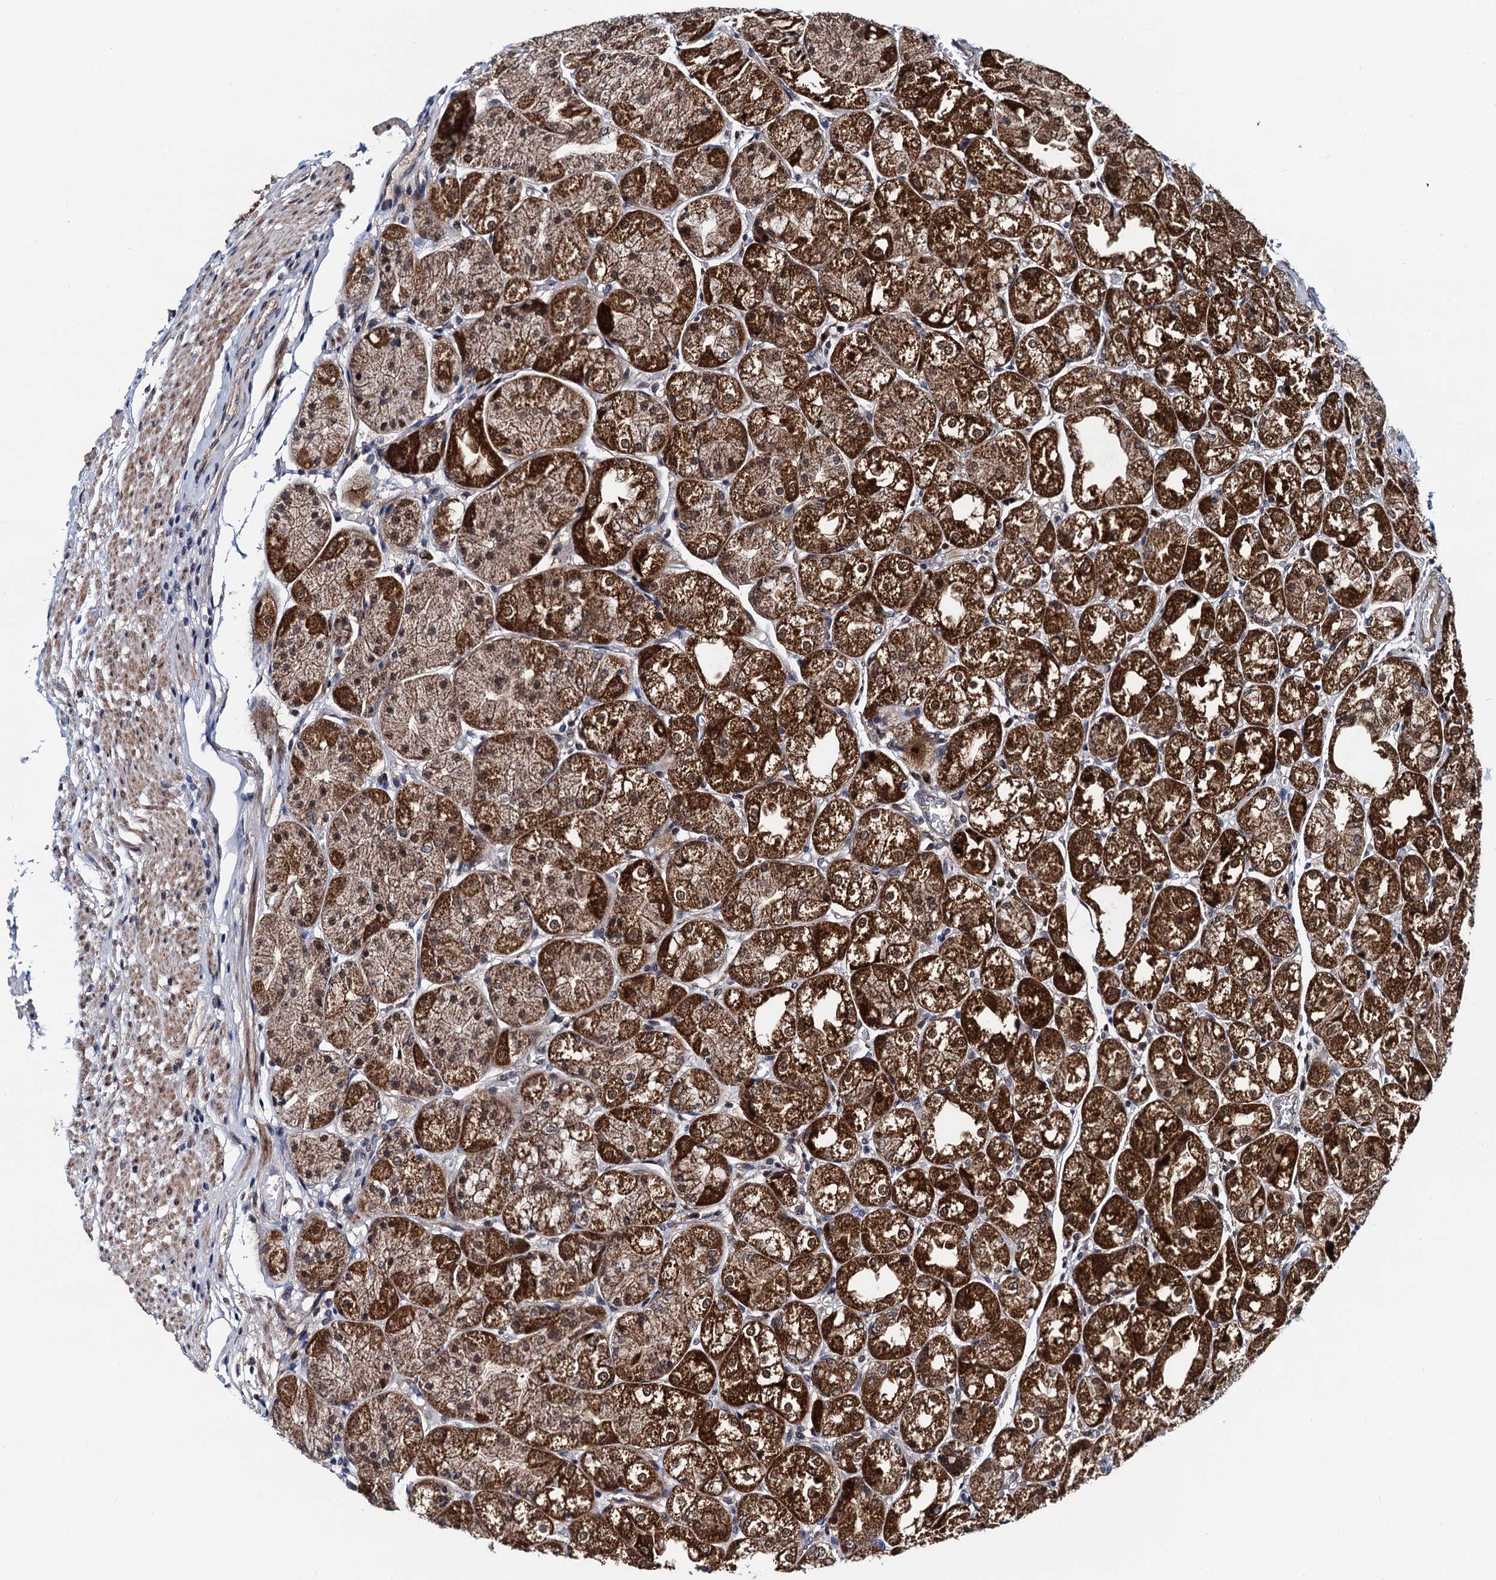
{"staining": {"intensity": "strong", "quantity": ">75%", "location": "cytoplasmic/membranous,nuclear"}, "tissue": "stomach", "cell_type": "Glandular cells", "image_type": "normal", "snomed": [{"axis": "morphology", "description": "Normal tissue, NOS"}, {"axis": "topography", "description": "Stomach, upper"}], "caption": "Immunohistochemical staining of benign human stomach shows >75% levels of strong cytoplasmic/membranous,nuclear protein positivity in approximately >75% of glandular cells.", "gene": "COA4", "patient": {"sex": "male", "age": 72}}